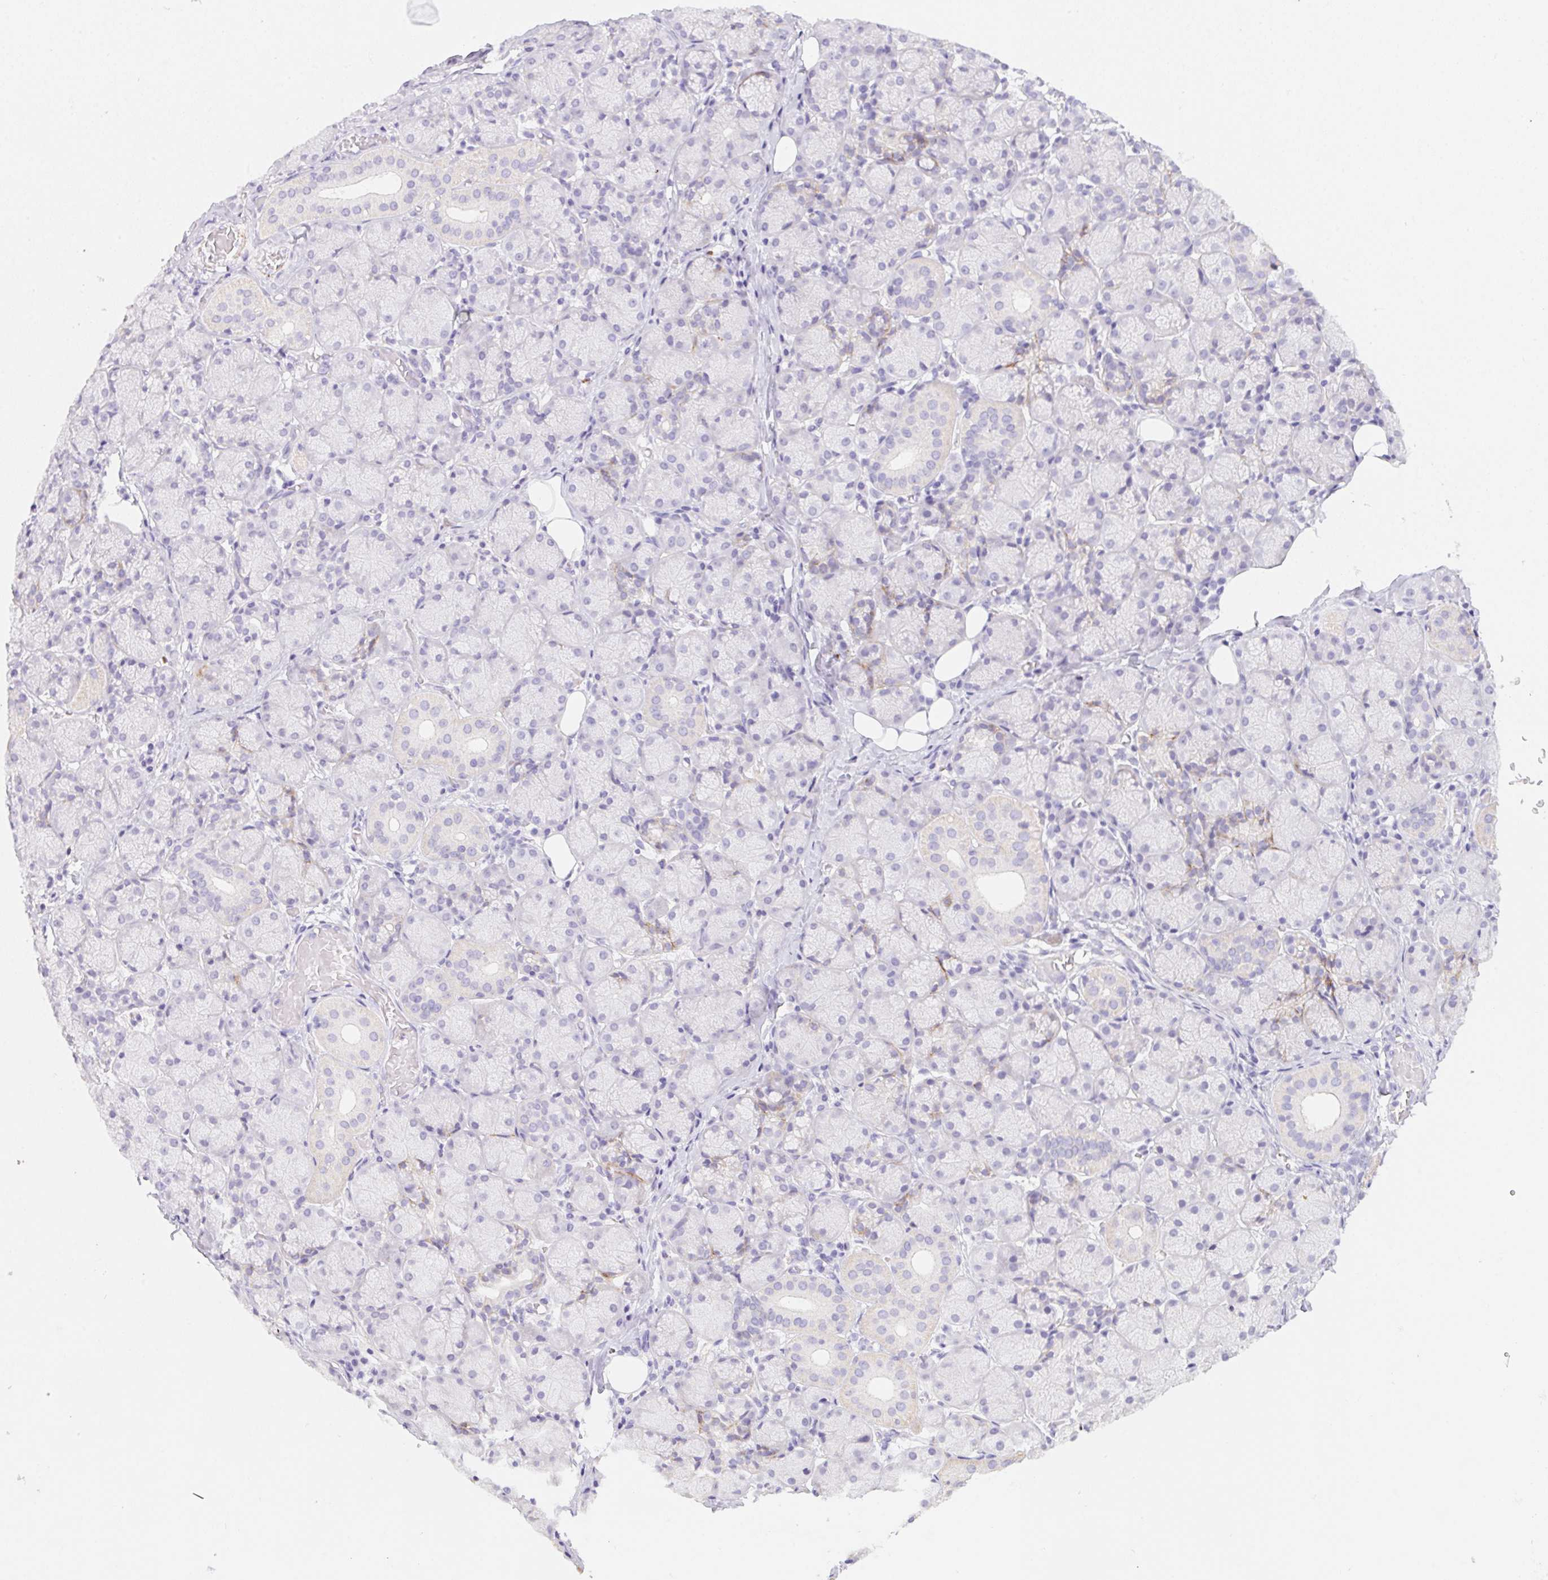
{"staining": {"intensity": "negative", "quantity": "none", "location": "none"}, "tissue": "salivary gland", "cell_type": "Glandular cells", "image_type": "normal", "snomed": [{"axis": "morphology", "description": "Normal tissue, NOS"}, {"axis": "topography", "description": "Salivary gland"}, {"axis": "topography", "description": "Peripheral nerve tissue"}], "caption": "Salivary gland was stained to show a protein in brown. There is no significant positivity in glandular cells. (DAB immunohistochemistry (IHC) visualized using brightfield microscopy, high magnification).", "gene": "MYL4", "patient": {"sex": "female", "age": 24}}